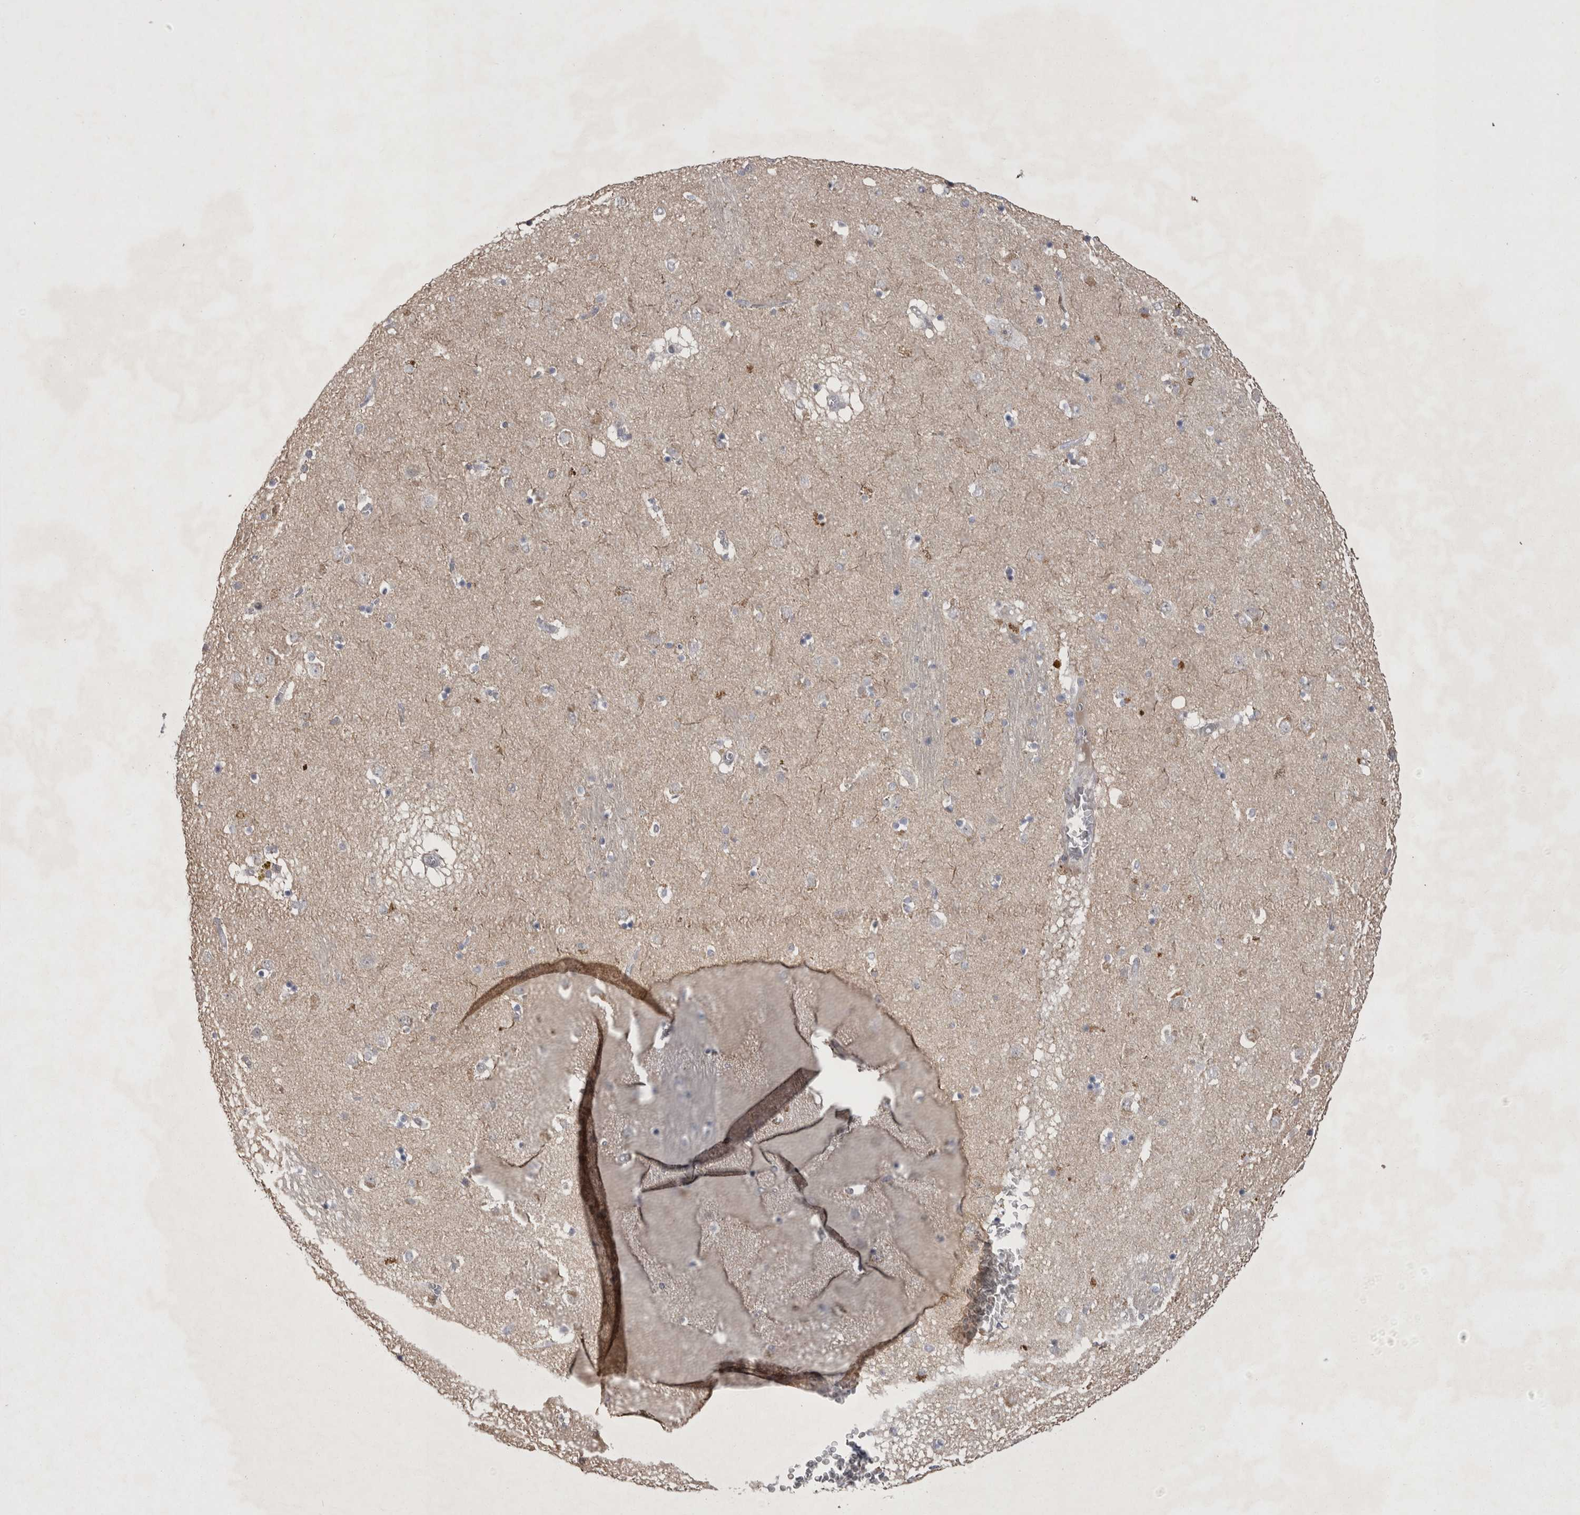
{"staining": {"intensity": "moderate", "quantity": "<25%", "location": "cytoplasmic/membranous"}, "tissue": "caudate", "cell_type": "Glial cells", "image_type": "normal", "snomed": [{"axis": "morphology", "description": "Normal tissue, NOS"}, {"axis": "topography", "description": "Lateral ventricle wall"}], "caption": "Benign caudate was stained to show a protein in brown. There is low levels of moderate cytoplasmic/membranous expression in approximately <25% of glial cells. (Stains: DAB in brown, nuclei in blue, Microscopy: brightfield microscopy at high magnification).", "gene": "IFI44", "patient": {"sex": "male", "age": 70}}